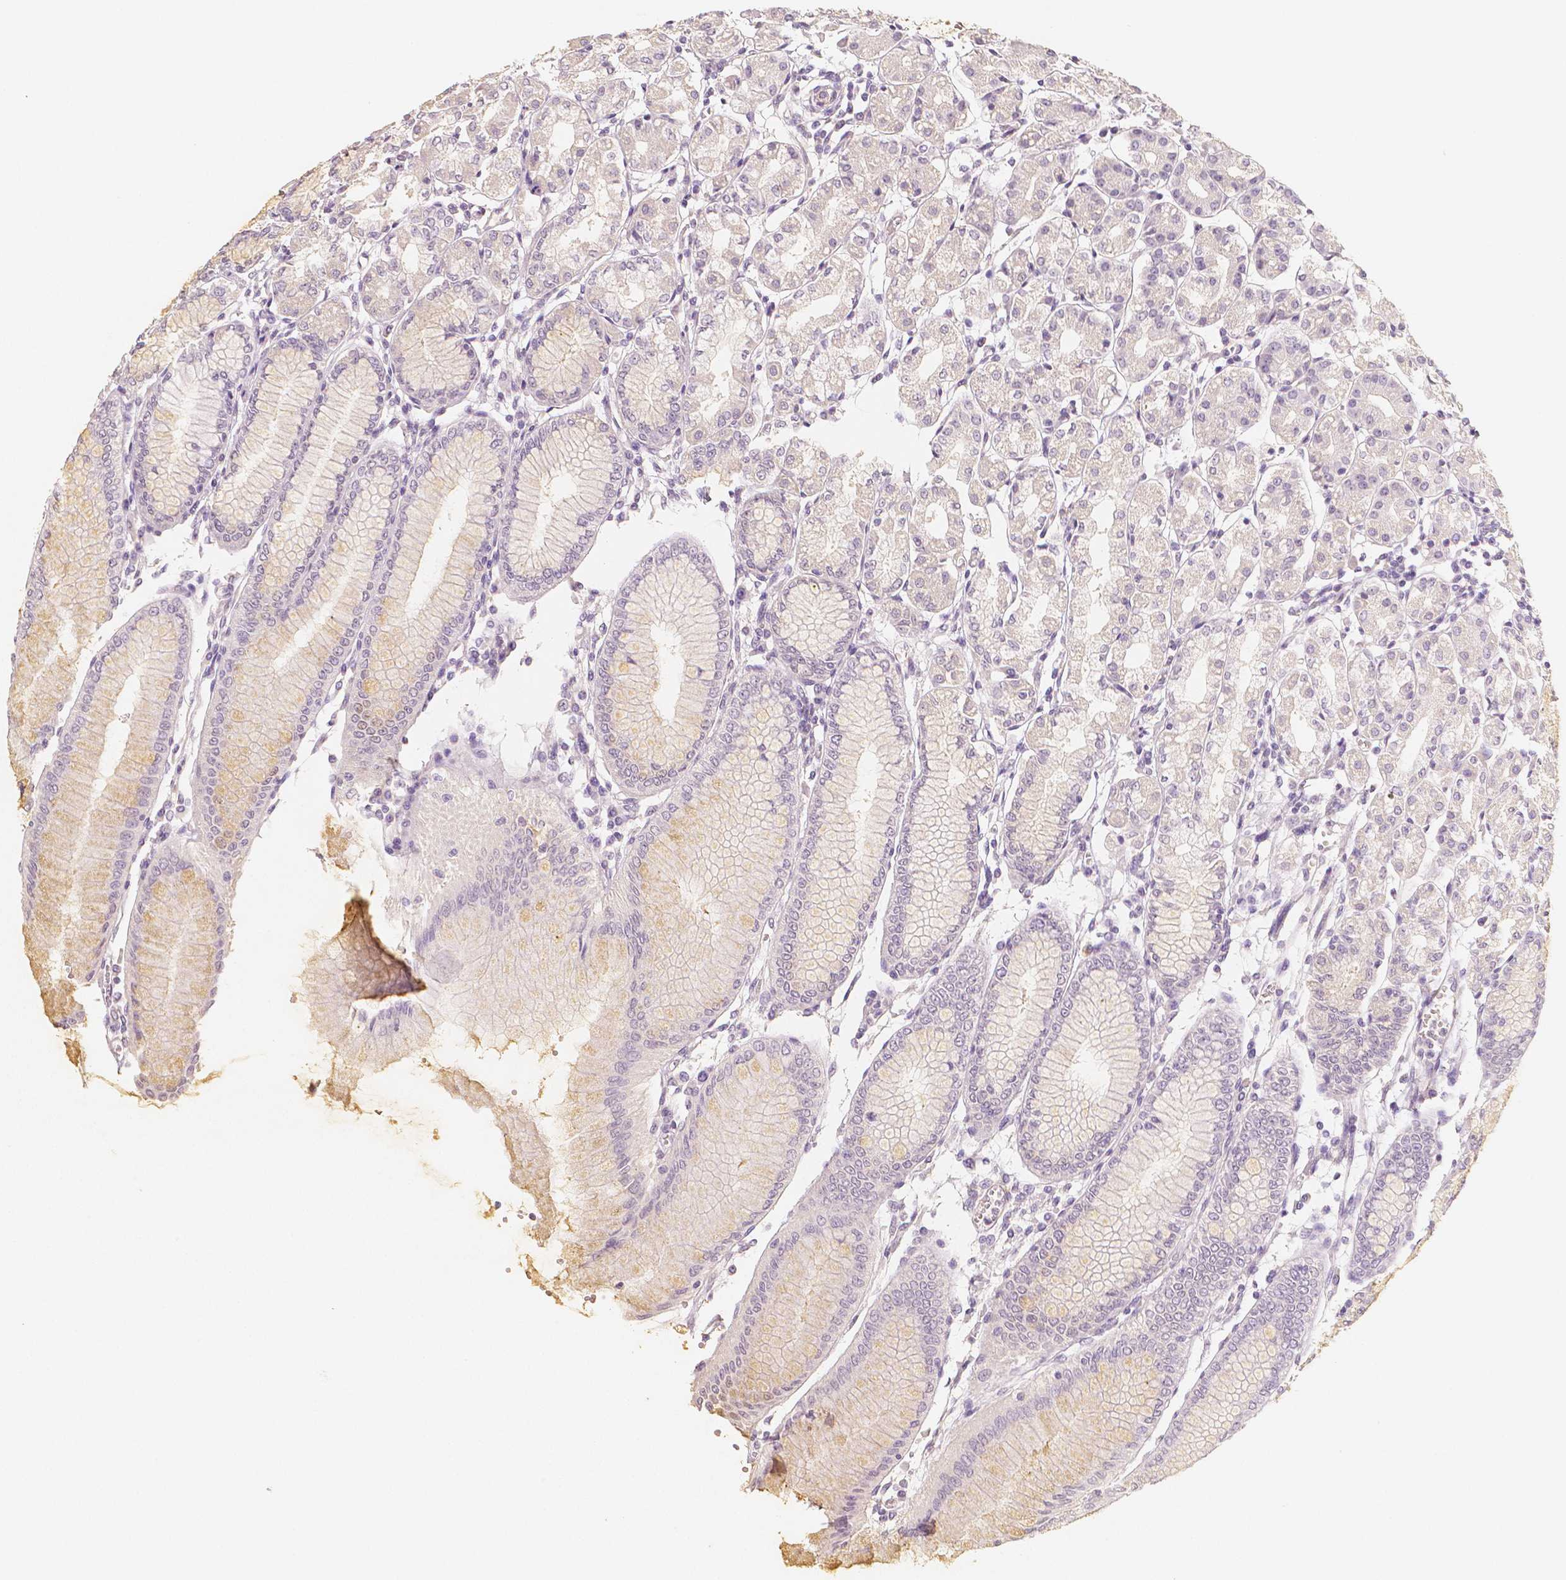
{"staining": {"intensity": "negative", "quantity": "none", "location": "none"}, "tissue": "stomach", "cell_type": "Glandular cells", "image_type": "normal", "snomed": [{"axis": "morphology", "description": "Normal tissue, NOS"}, {"axis": "topography", "description": "Skeletal muscle"}, {"axis": "topography", "description": "Stomach"}], "caption": "A photomicrograph of stomach stained for a protein shows no brown staining in glandular cells. (Immunohistochemistry (ihc), brightfield microscopy, high magnification).", "gene": "THY1", "patient": {"sex": "female", "age": 57}}